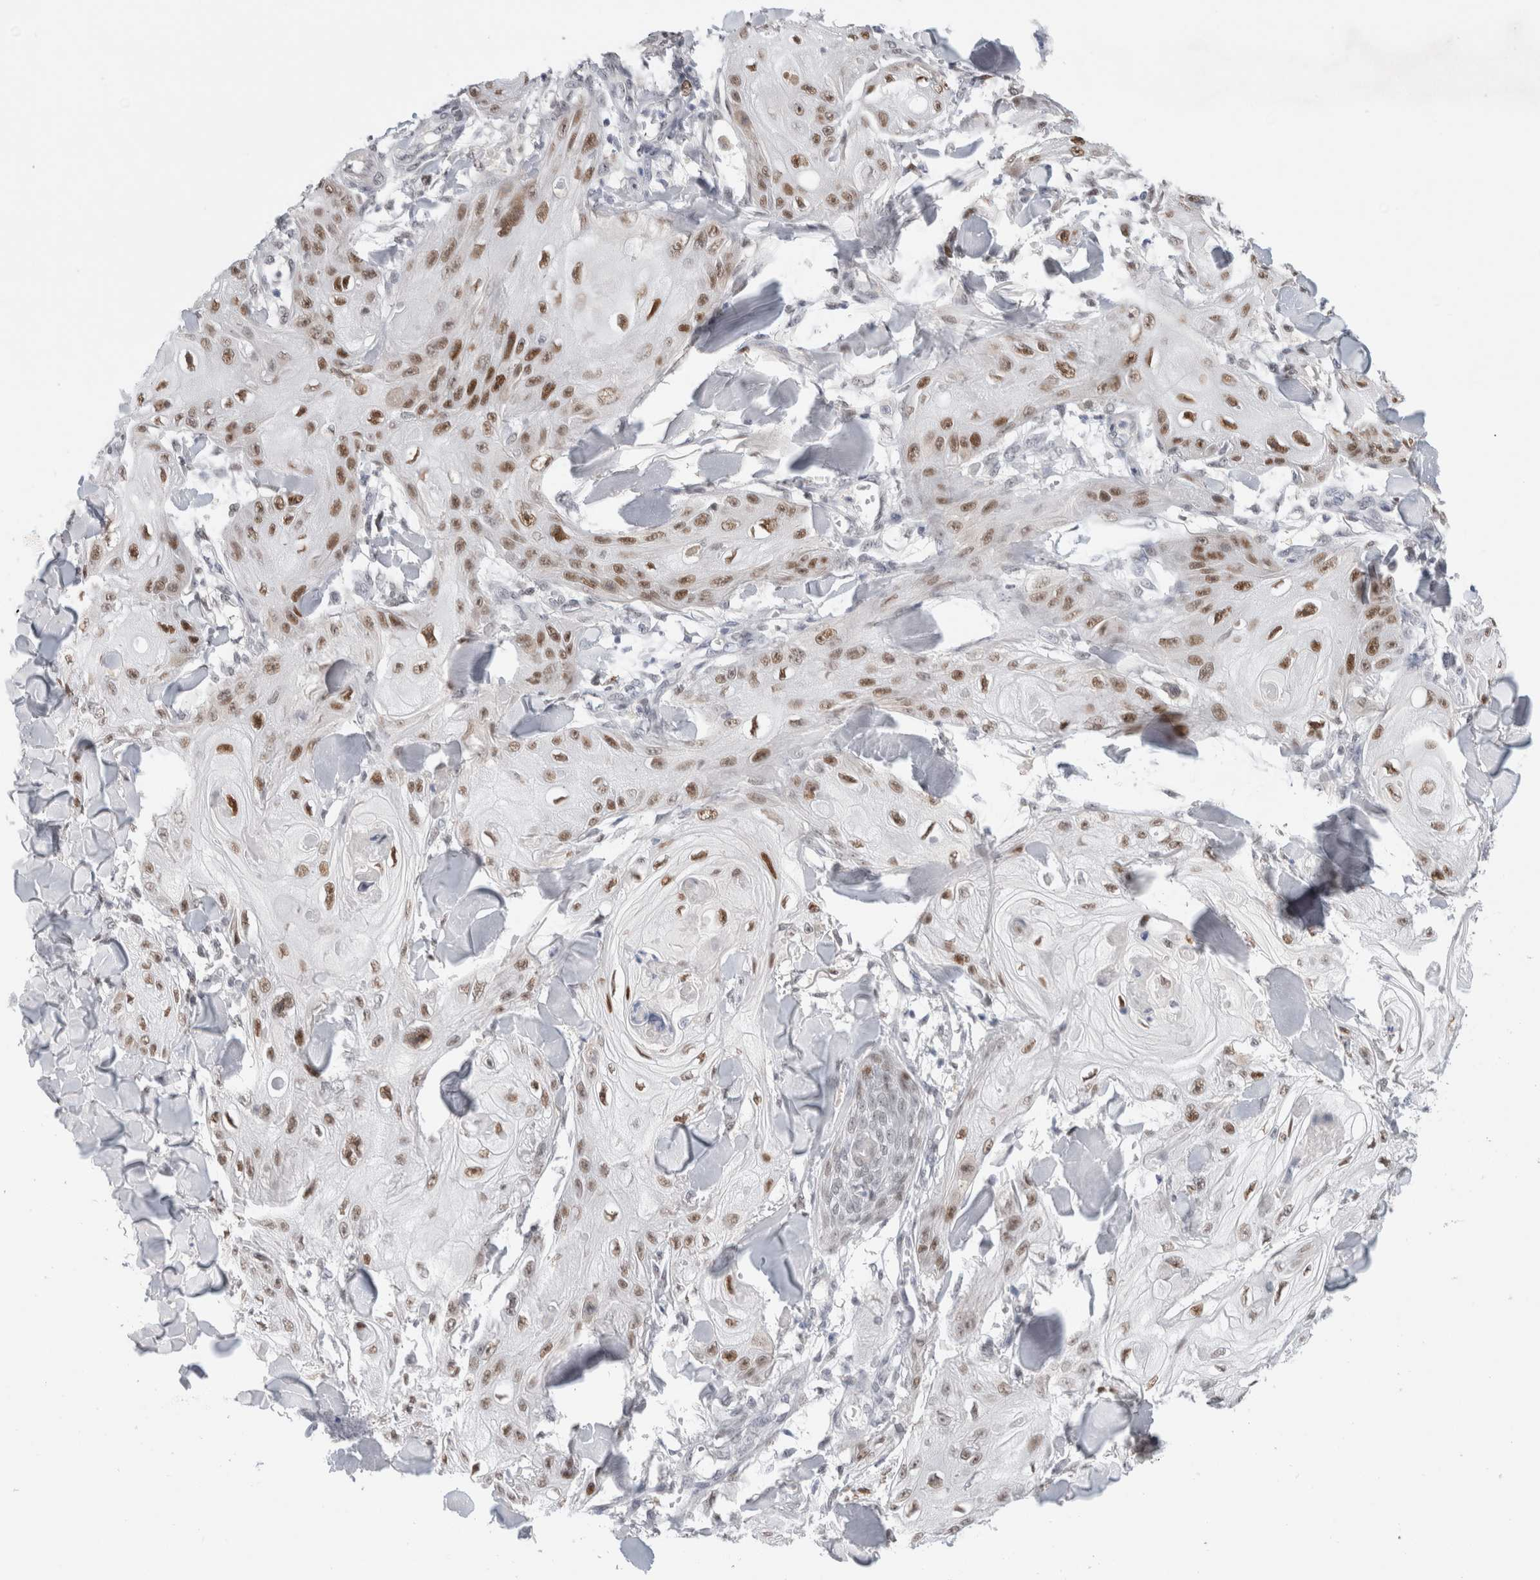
{"staining": {"intensity": "moderate", "quantity": ">75%", "location": "nuclear"}, "tissue": "skin cancer", "cell_type": "Tumor cells", "image_type": "cancer", "snomed": [{"axis": "morphology", "description": "Squamous cell carcinoma, NOS"}, {"axis": "topography", "description": "Skin"}], "caption": "Immunohistochemistry micrograph of human squamous cell carcinoma (skin) stained for a protein (brown), which reveals medium levels of moderate nuclear expression in about >75% of tumor cells.", "gene": "KNL1", "patient": {"sex": "male", "age": 74}}